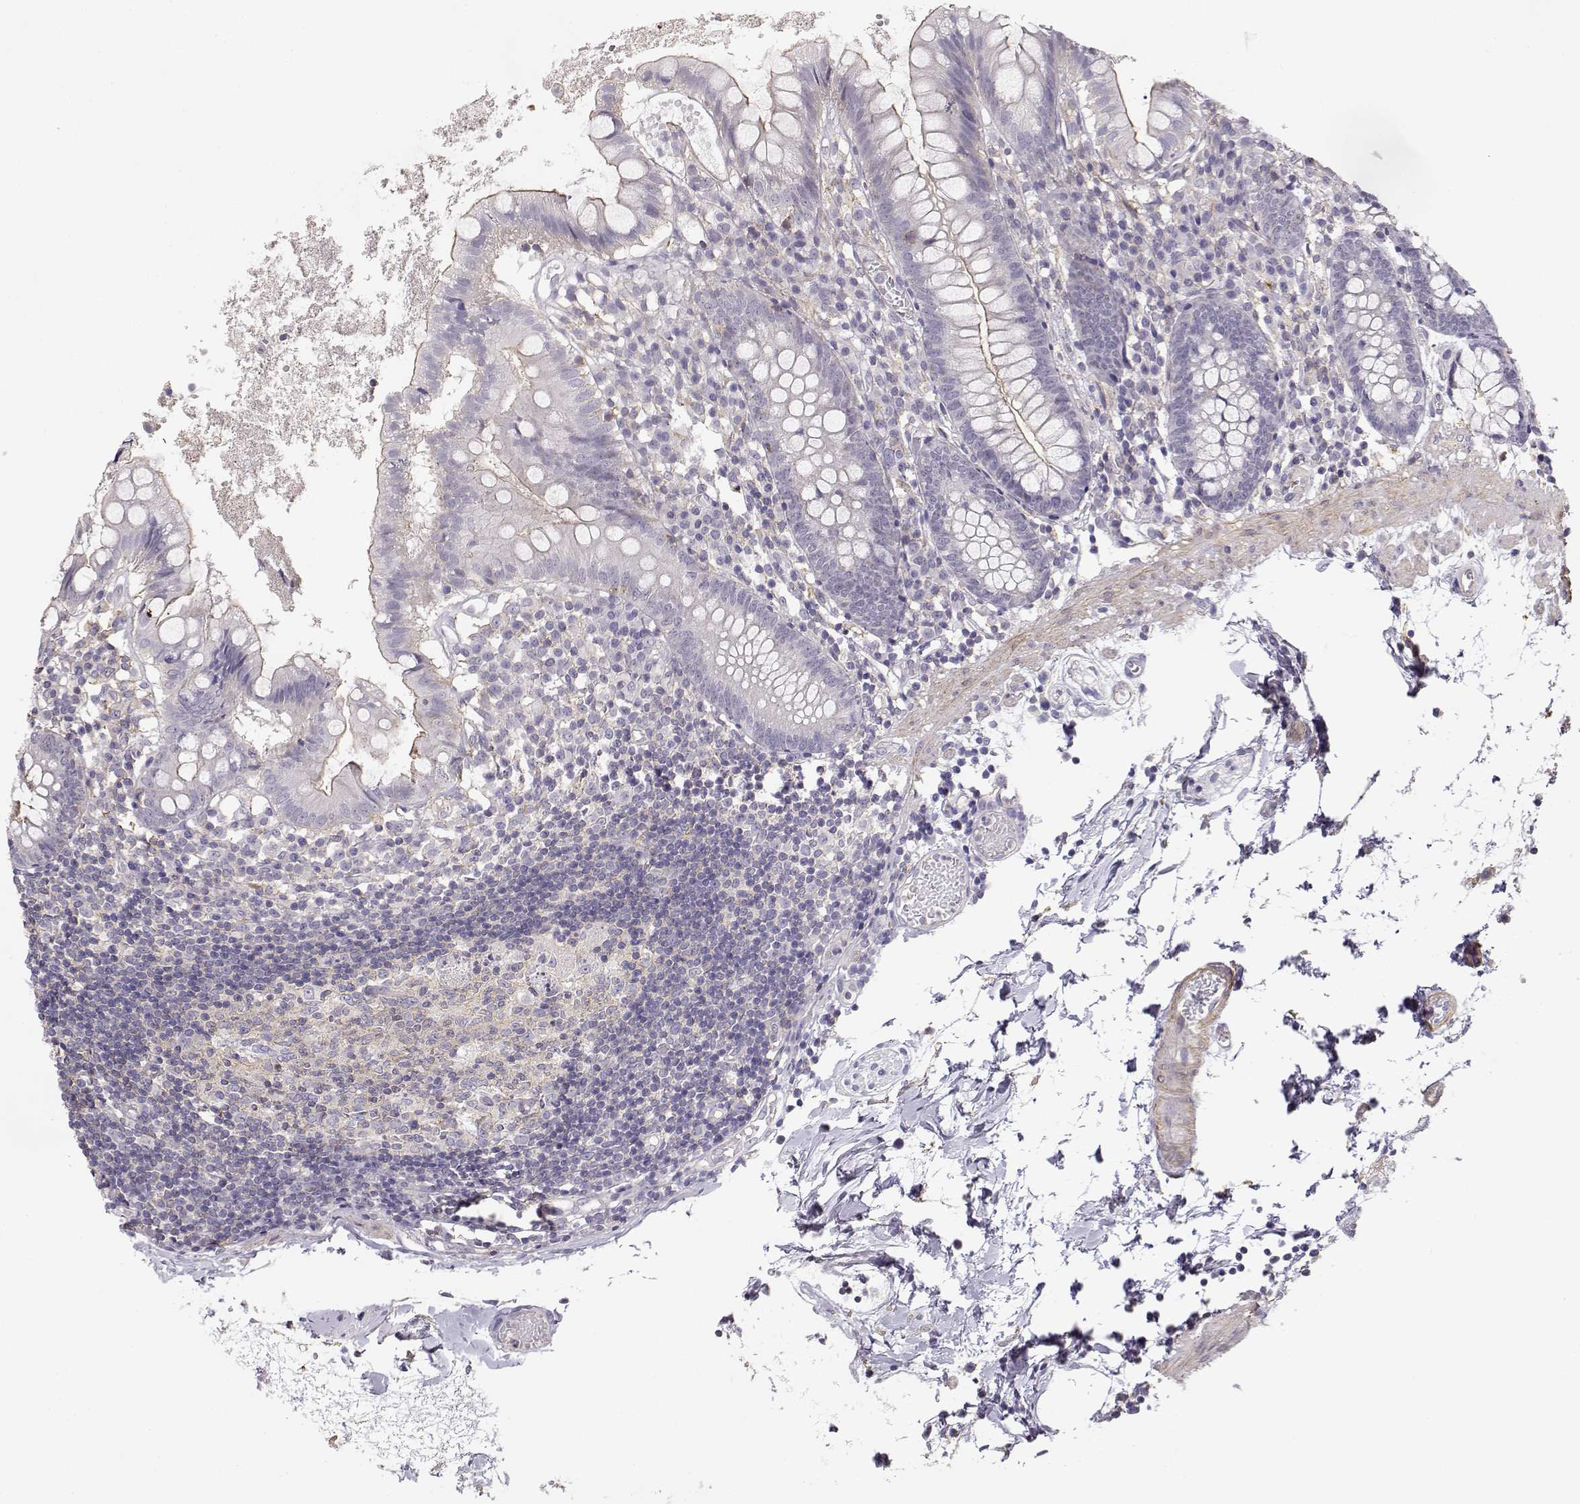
{"staining": {"intensity": "moderate", "quantity": "25%-75%", "location": "cytoplasmic/membranous,nuclear"}, "tissue": "small intestine", "cell_type": "Glandular cells", "image_type": "normal", "snomed": [{"axis": "morphology", "description": "Normal tissue, NOS"}, {"axis": "topography", "description": "Small intestine"}], "caption": "Protein analysis of normal small intestine reveals moderate cytoplasmic/membranous,nuclear staining in about 25%-75% of glandular cells.", "gene": "DAPL1", "patient": {"sex": "female", "age": 90}}